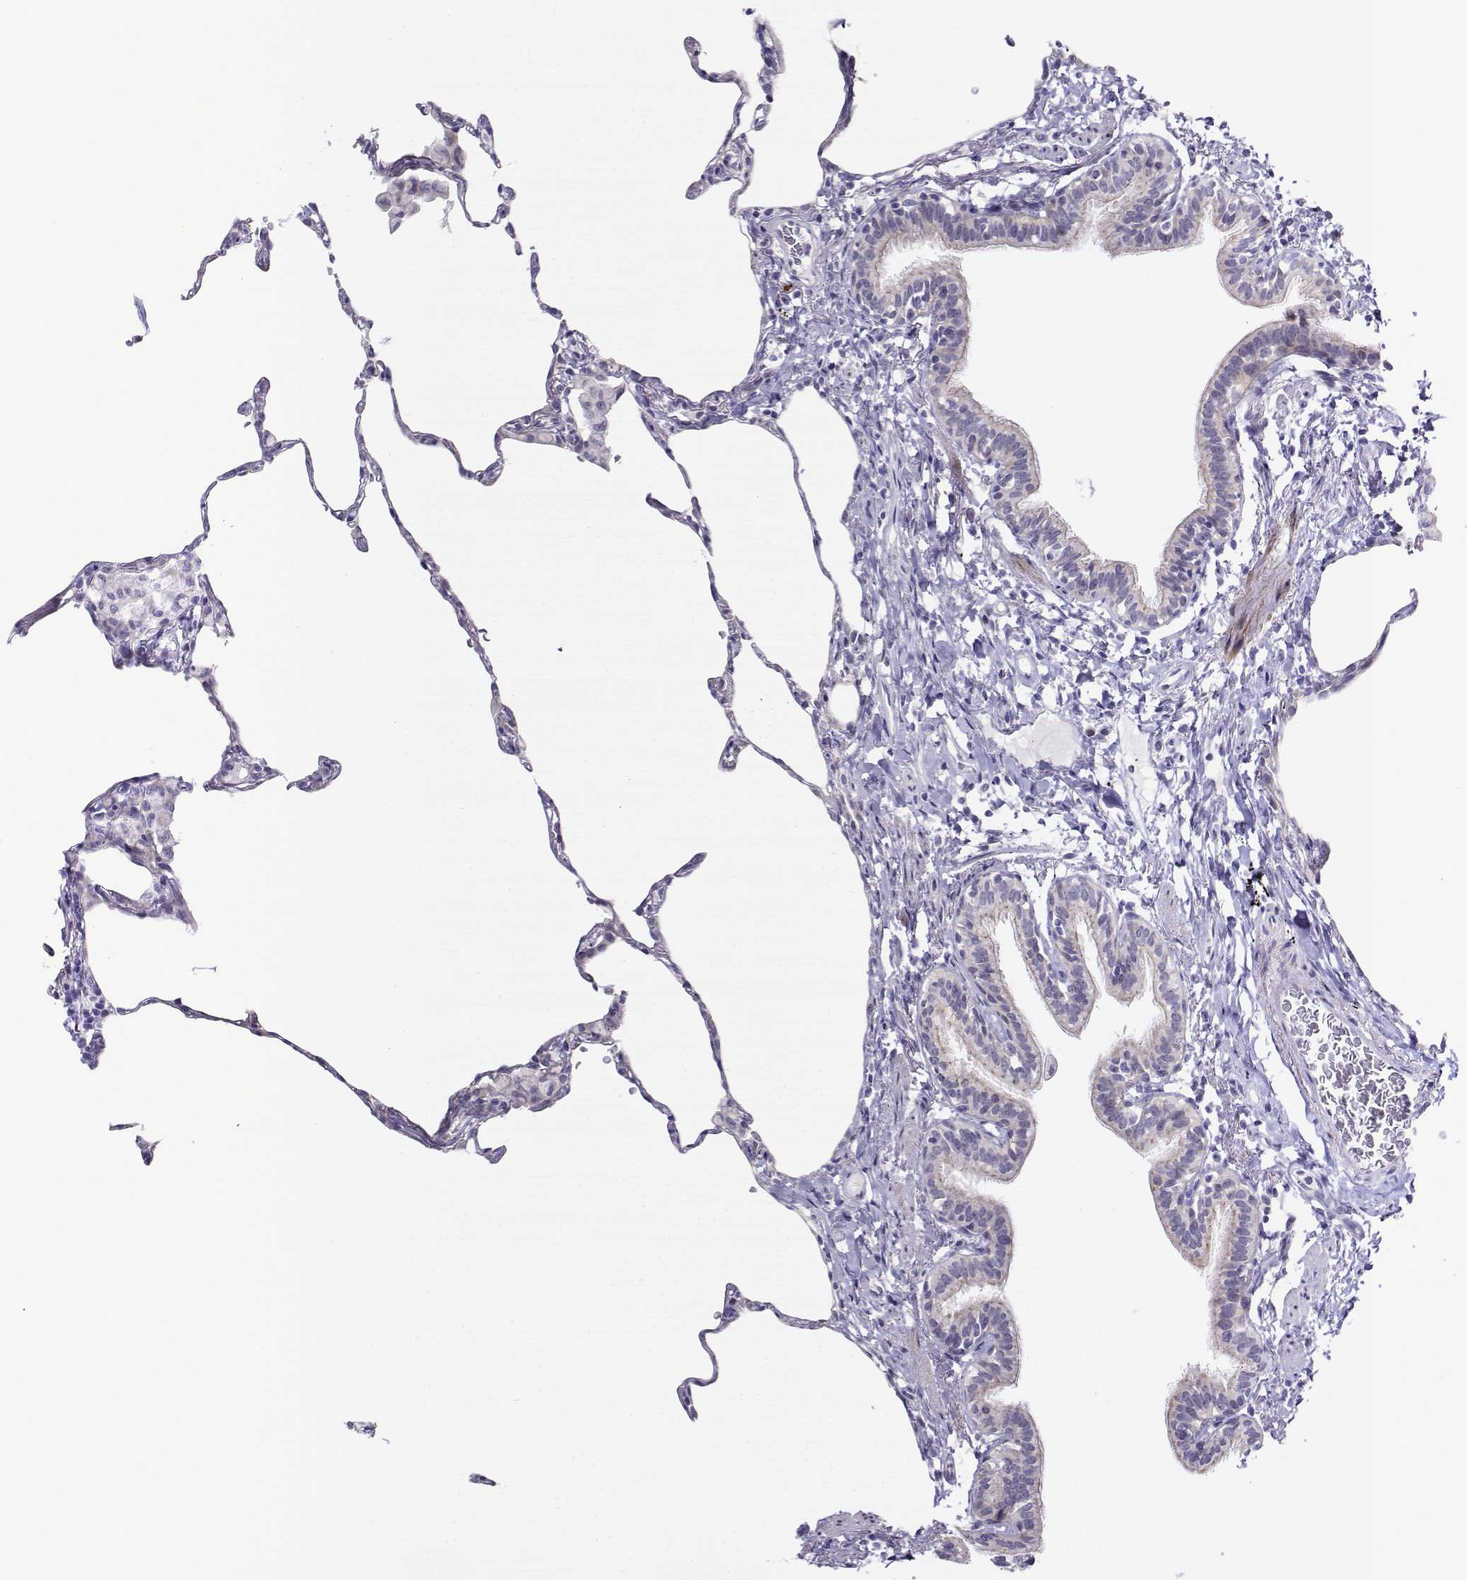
{"staining": {"intensity": "negative", "quantity": "none", "location": "none"}, "tissue": "lung", "cell_type": "Alveolar cells", "image_type": "normal", "snomed": [{"axis": "morphology", "description": "Normal tissue, NOS"}, {"axis": "topography", "description": "Lung"}], "caption": "There is no significant staining in alveolar cells of lung. The staining was performed using DAB to visualize the protein expression in brown, while the nuclei were stained in blue with hematoxylin (Magnification: 20x).", "gene": "NOS1AP", "patient": {"sex": "female", "age": 57}}